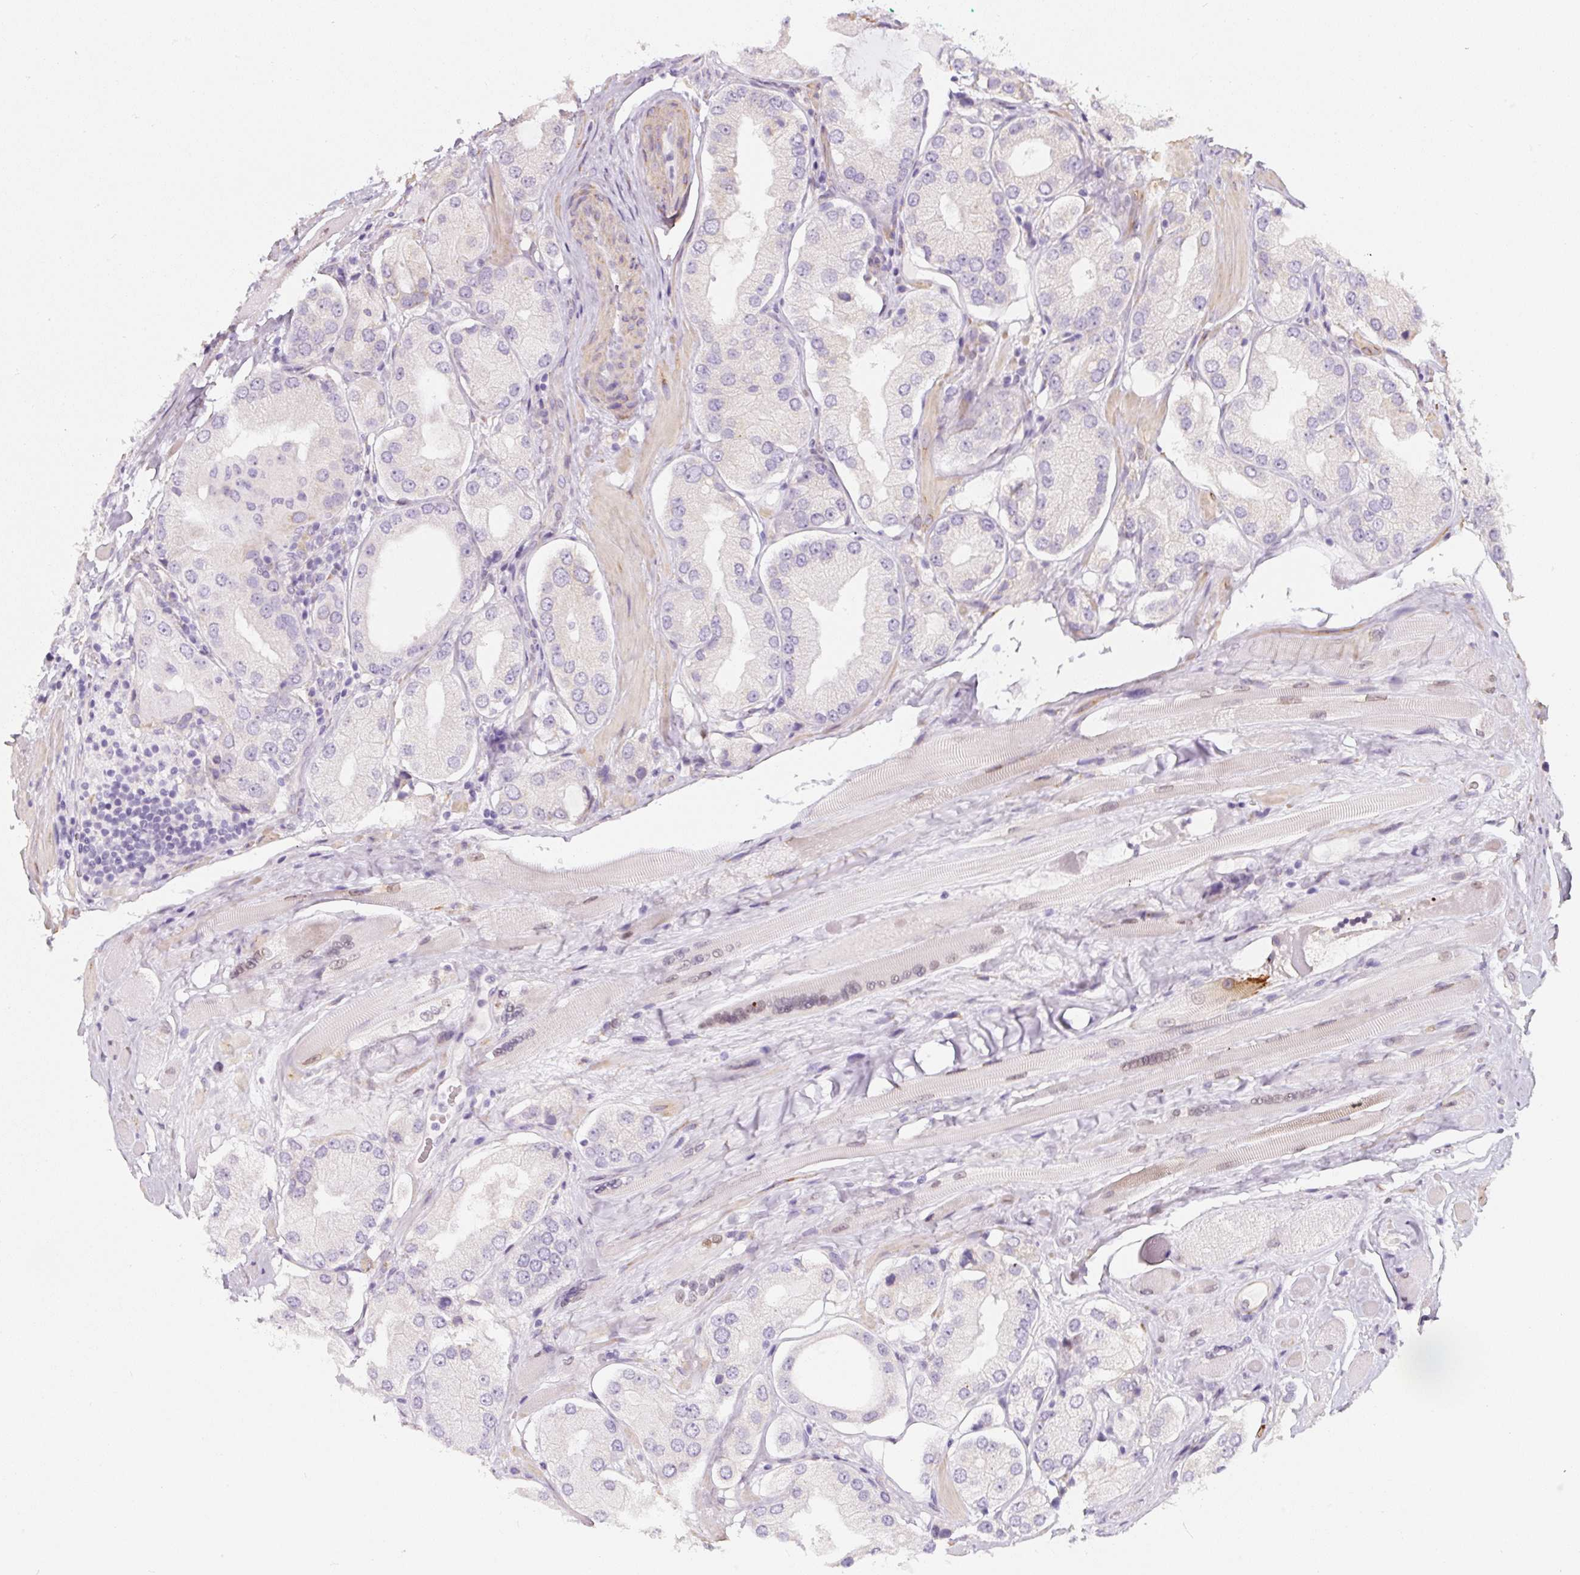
{"staining": {"intensity": "negative", "quantity": "none", "location": "none"}, "tissue": "prostate cancer", "cell_type": "Tumor cells", "image_type": "cancer", "snomed": [{"axis": "morphology", "description": "Adenocarcinoma, Low grade"}, {"axis": "topography", "description": "Prostate"}], "caption": "Adenocarcinoma (low-grade) (prostate) stained for a protein using immunohistochemistry (IHC) shows no positivity tumor cells.", "gene": "PWWP3B", "patient": {"sex": "male", "age": 42}}